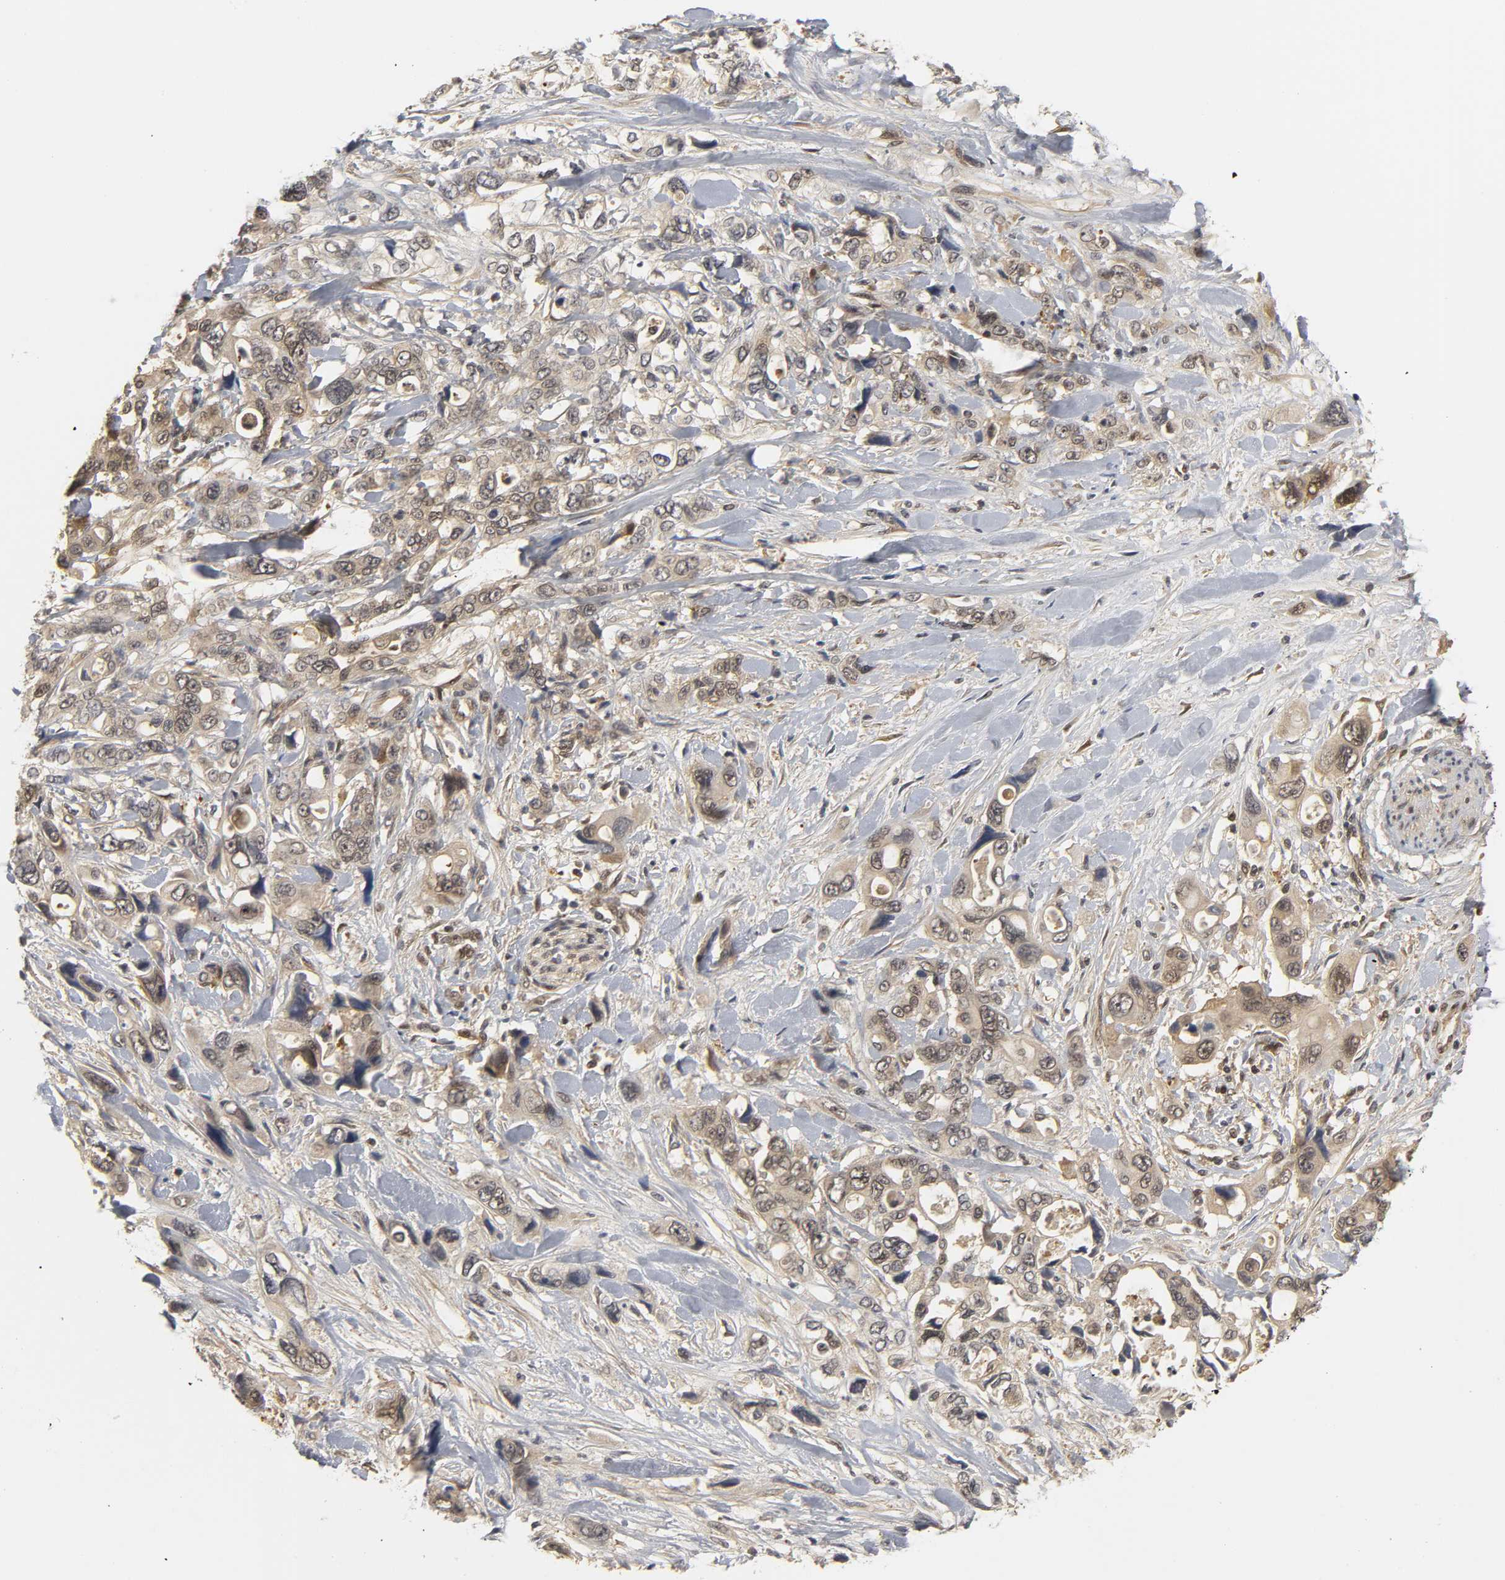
{"staining": {"intensity": "moderate", "quantity": ">75%", "location": "cytoplasmic/membranous"}, "tissue": "pancreatic cancer", "cell_type": "Tumor cells", "image_type": "cancer", "snomed": [{"axis": "morphology", "description": "Adenocarcinoma, NOS"}, {"axis": "topography", "description": "Pancreas"}], "caption": "Immunohistochemistry staining of pancreatic cancer, which shows medium levels of moderate cytoplasmic/membranous expression in about >75% of tumor cells indicating moderate cytoplasmic/membranous protein expression. The staining was performed using DAB (brown) for protein detection and nuclei were counterstained in hematoxylin (blue).", "gene": "PARK7", "patient": {"sex": "male", "age": 46}}